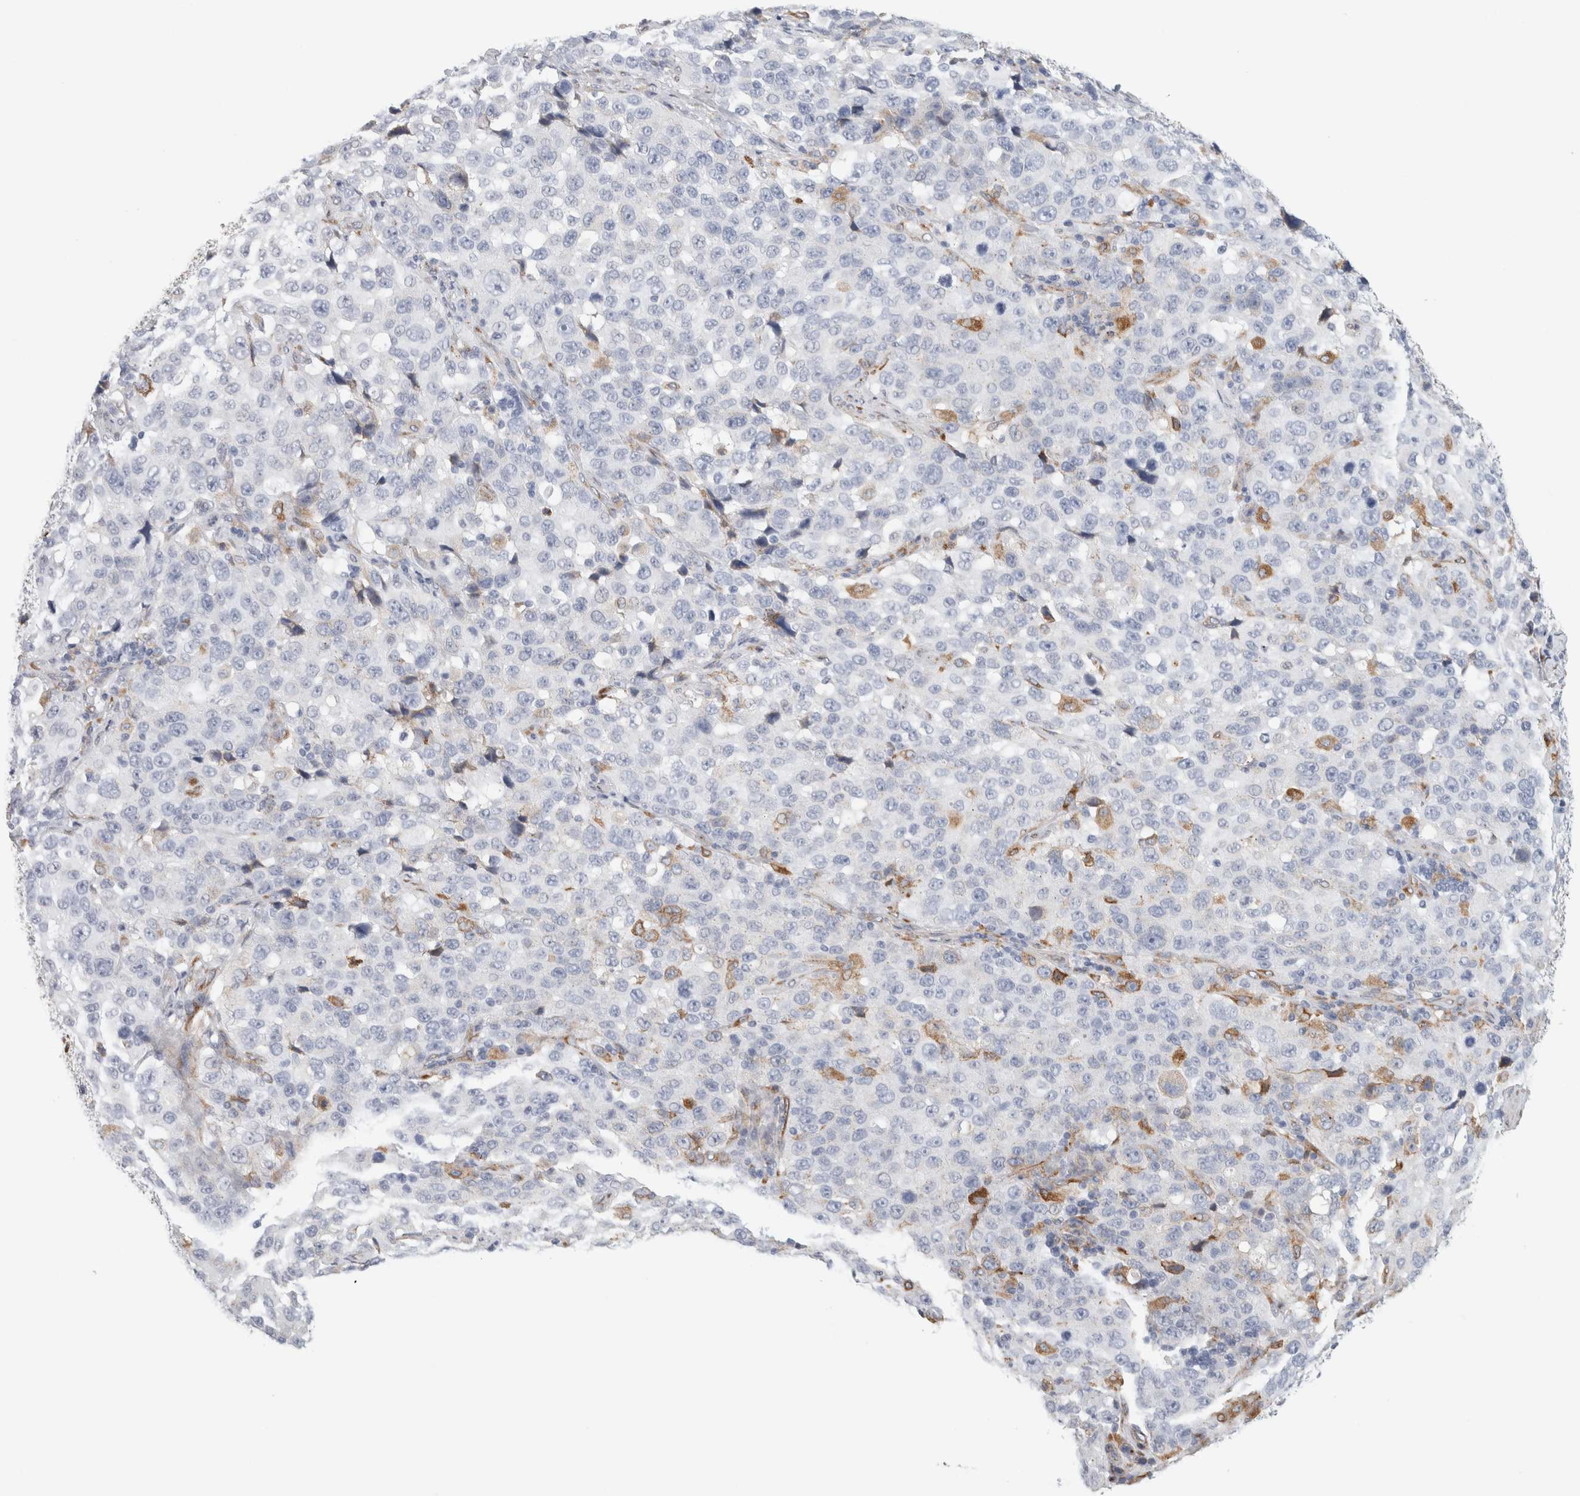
{"staining": {"intensity": "negative", "quantity": "none", "location": "none"}, "tissue": "stomach cancer", "cell_type": "Tumor cells", "image_type": "cancer", "snomed": [{"axis": "morphology", "description": "Normal tissue, NOS"}, {"axis": "morphology", "description": "Adenocarcinoma, NOS"}, {"axis": "topography", "description": "Stomach"}], "caption": "Immunohistochemical staining of stomach adenocarcinoma exhibits no significant expression in tumor cells.", "gene": "MCFD2", "patient": {"sex": "male", "age": 48}}